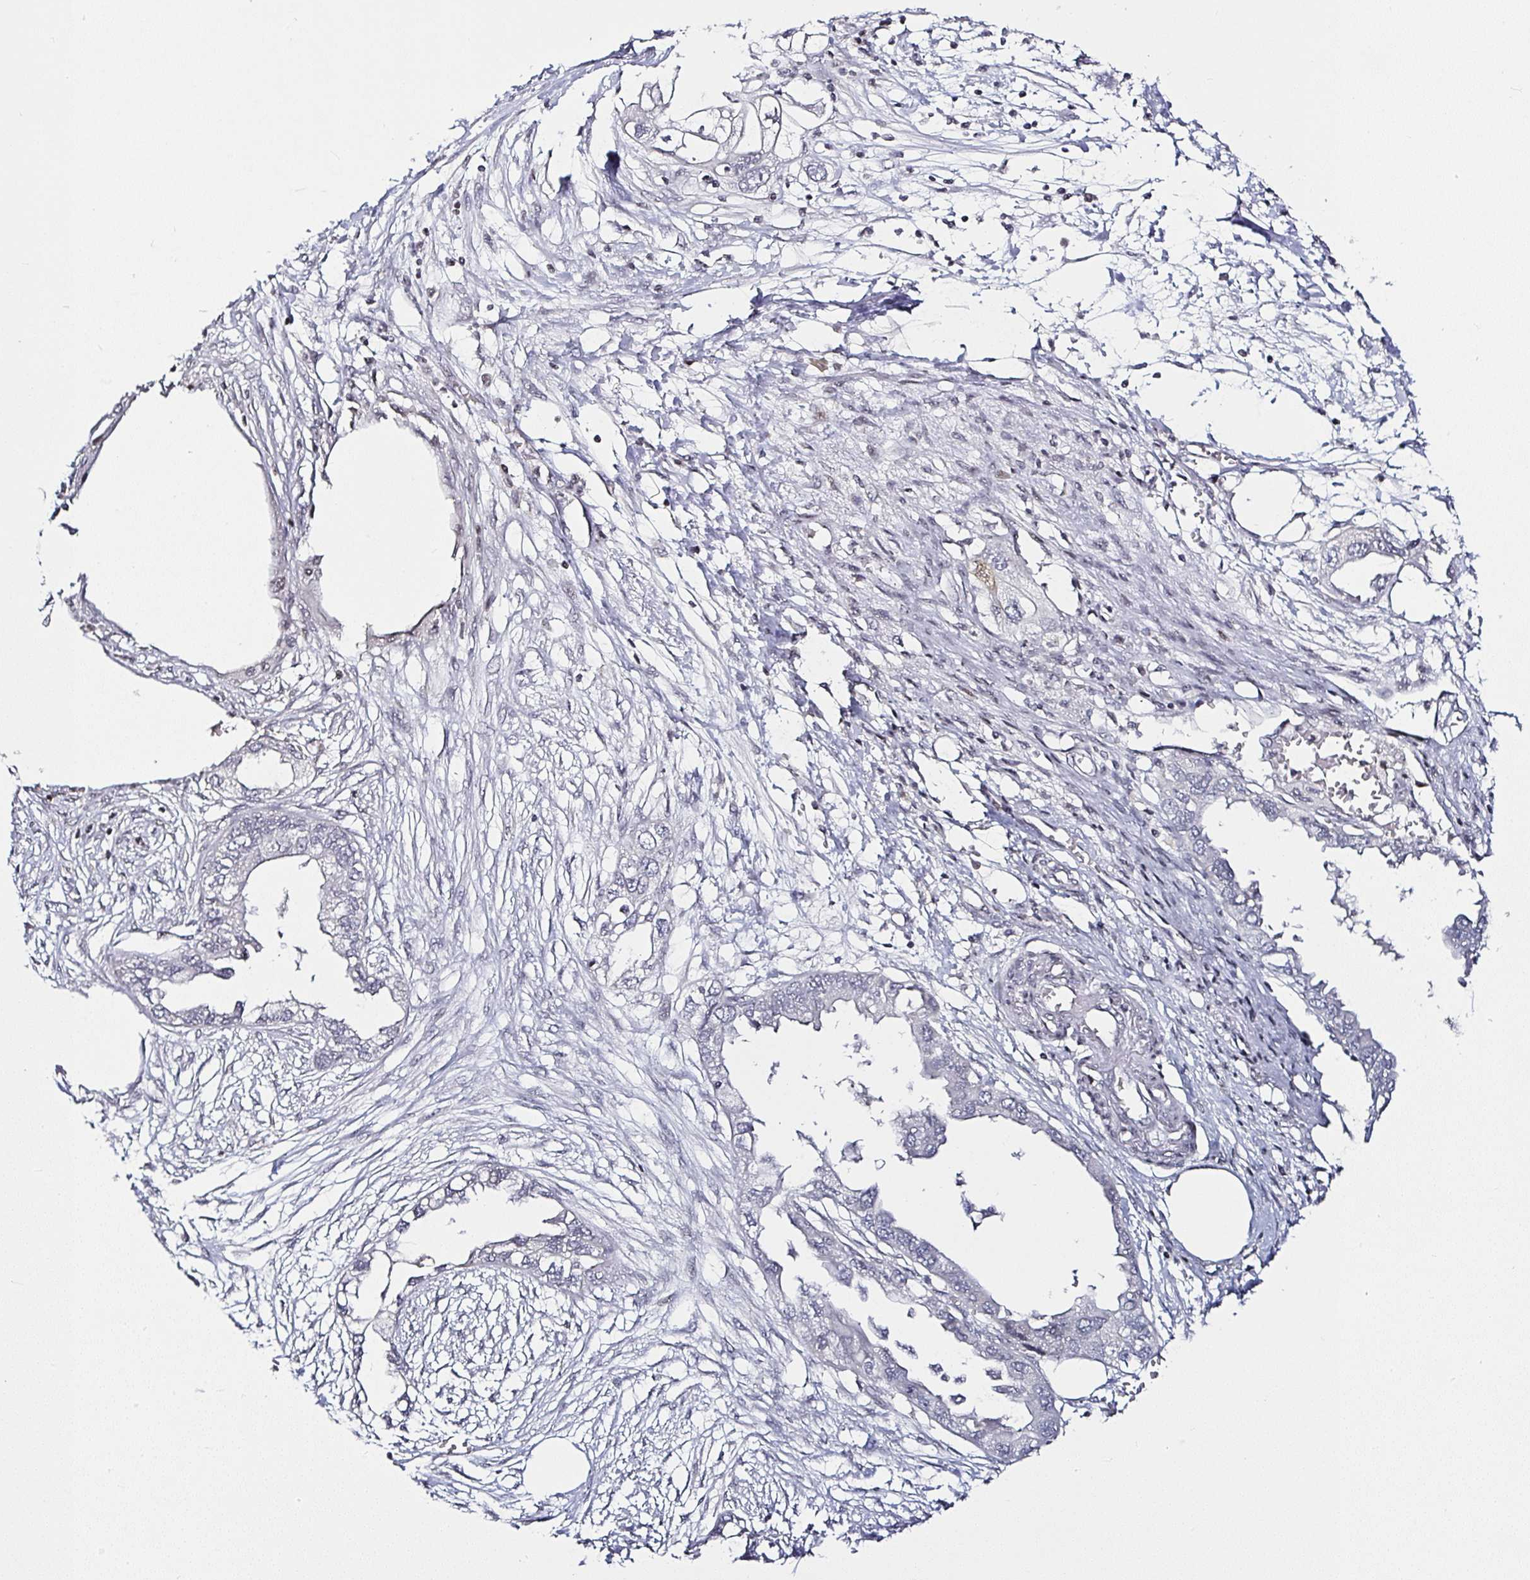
{"staining": {"intensity": "negative", "quantity": "none", "location": "none"}, "tissue": "endometrial cancer", "cell_type": "Tumor cells", "image_type": "cancer", "snomed": [{"axis": "morphology", "description": "Adenocarcinoma, NOS"}, {"axis": "morphology", "description": "Adenocarcinoma, metastatic, NOS"}, {"axis": "topography", "description": "Adipose tissue"}, {"axis": "topography", "description": "Endometrium"}], "caption": "Image shows no protein staining in tumor cells of adenocarcinoma (endometrial) tissue. (DAB (3,3'-diaminobenzidine) IHC, high magnification).", "gene": "SERPINB3", "patient": {"sex": "female", "age": 67}}